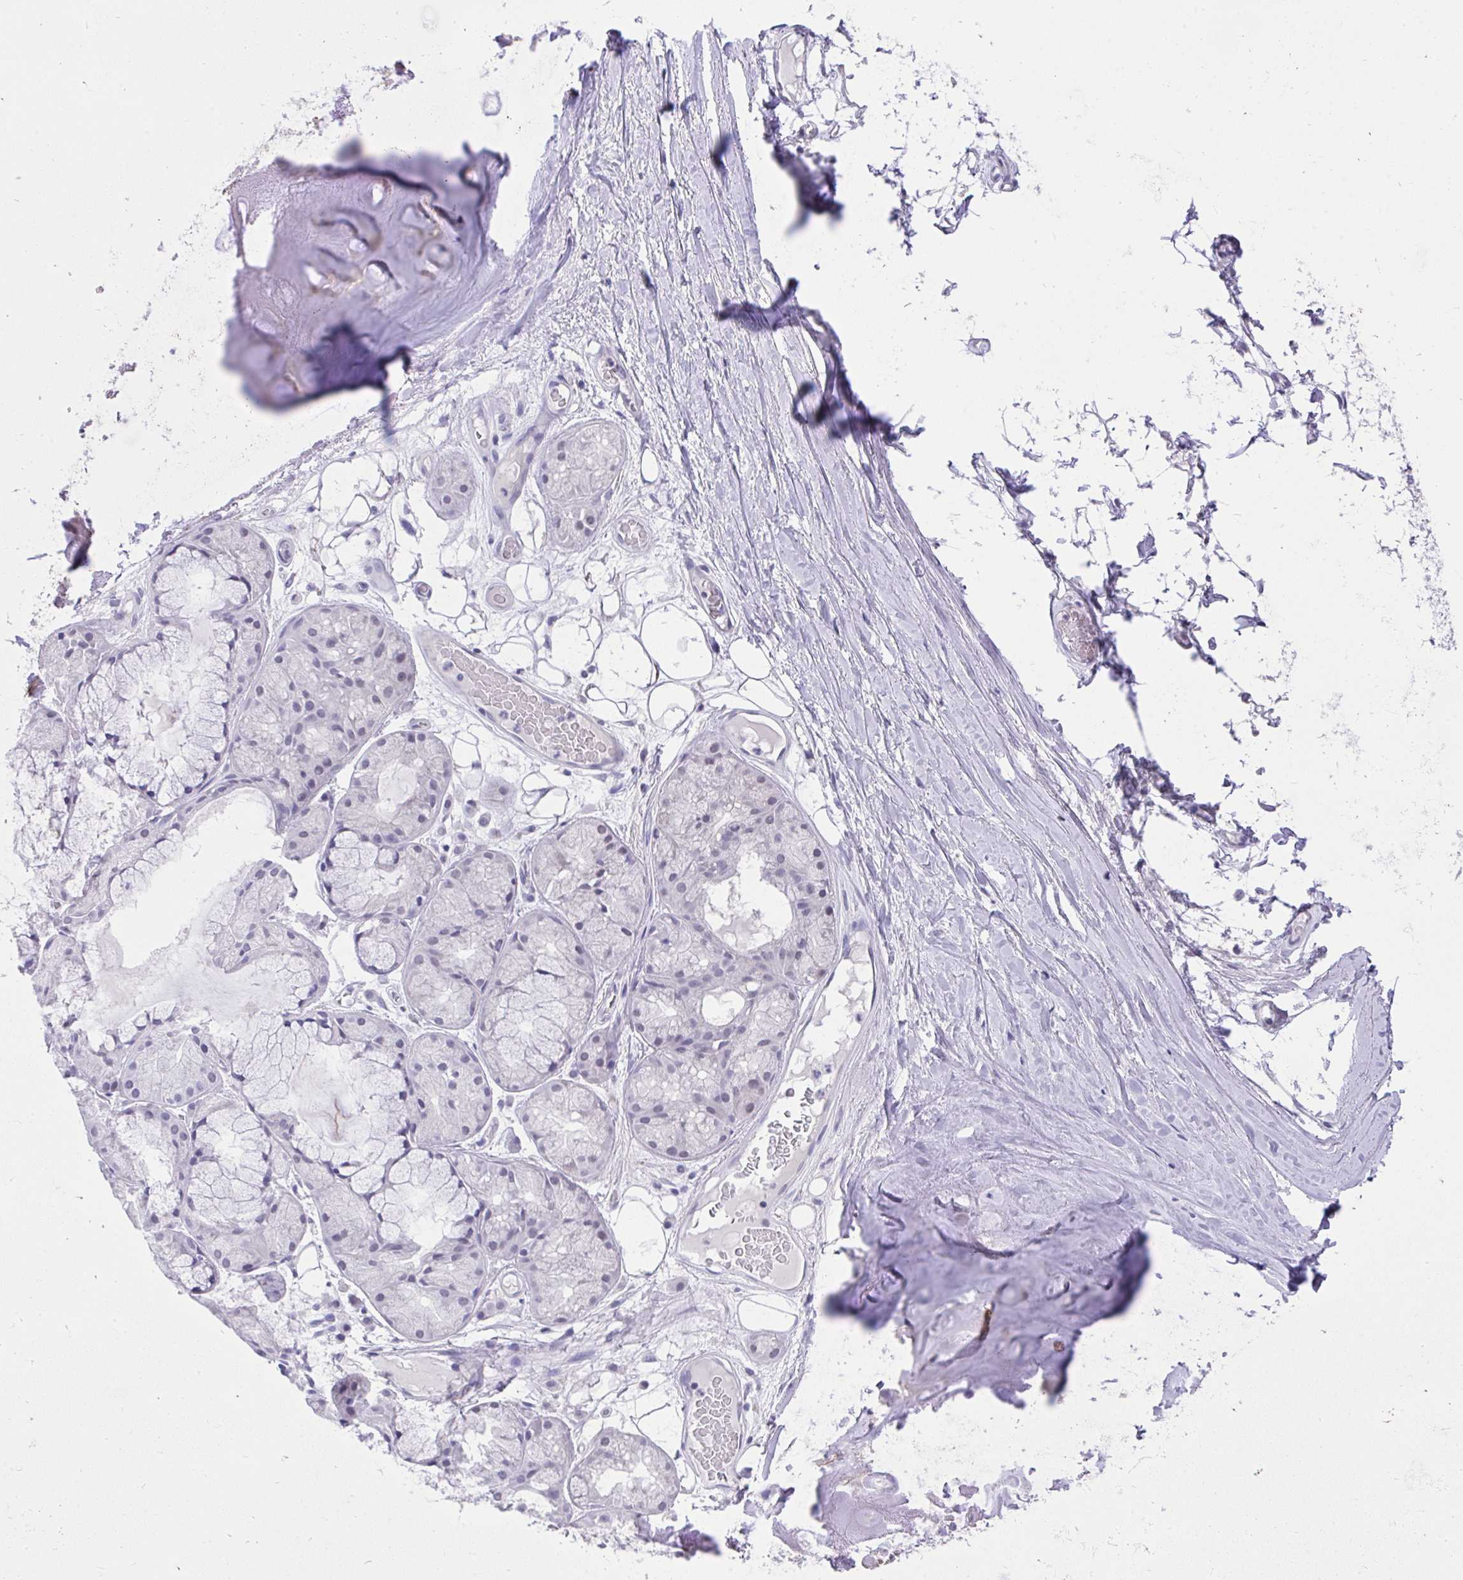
{"staining": {"intensity": "negative", "quantity": "none", "location": "none"}, "tissue": "adipose tissue", "cell_type": "Adipocytes", "image_type": "normal", "snomed": [{"axis": "morphology", "description": "Normal tissue, NOS"}, {"axis": "topography", "description": "Lymph node"}, {"axis": "topography", "description": "Cartilage tissue"}, {"axis": "topography", "description": "Nasopharynx"}], "caption": "Immunohistochemistry (IHC) of benign adipose tissue demonstrates no positivity in adipocytes.", "gene": "MS4A12", "patient": {"sex": "male", "age": 63}}